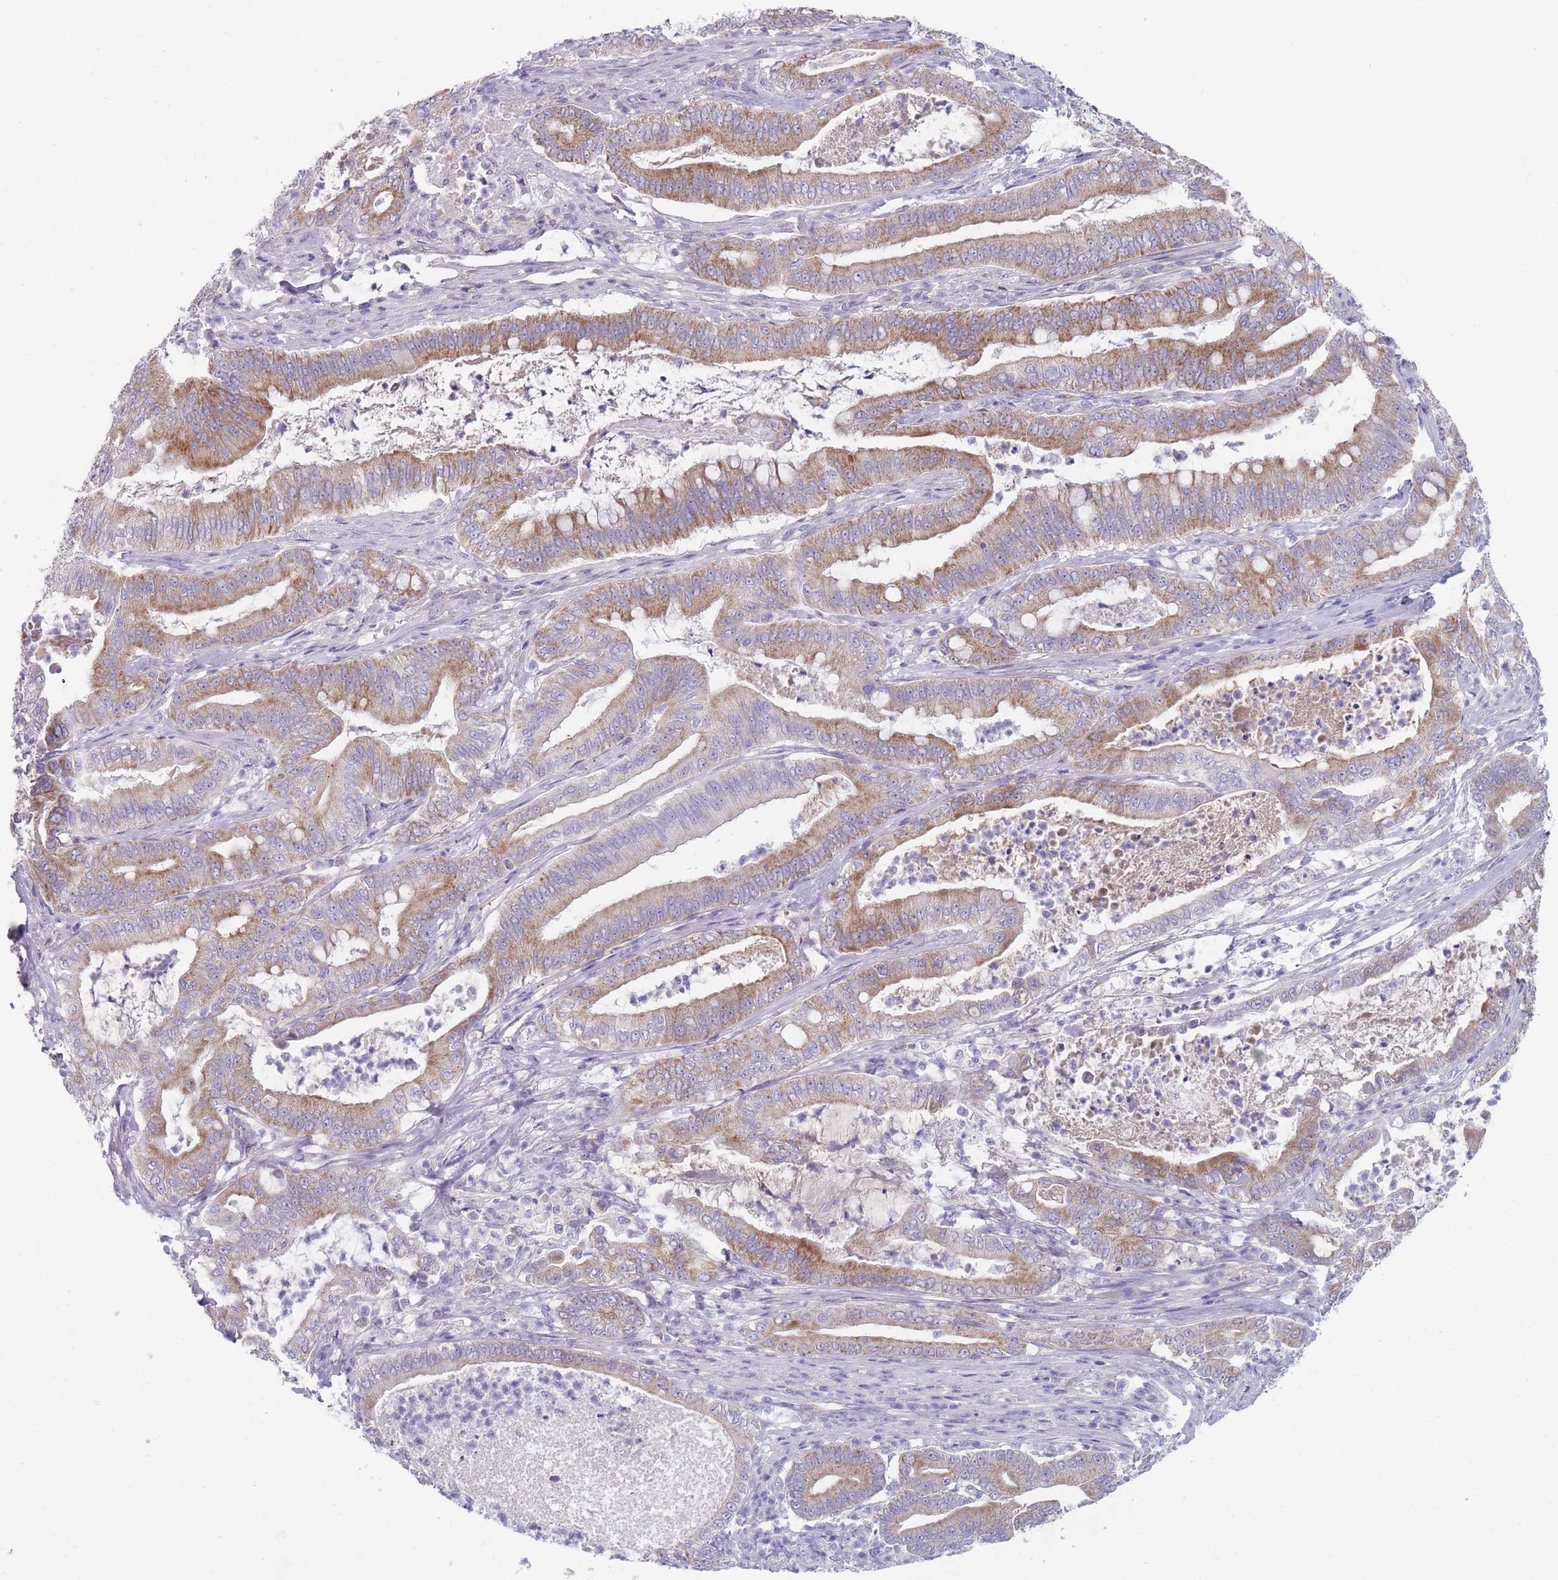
{"staining": {"intensity": "moderate", "quantity": ">75%", "location": "cytoplasmic/membranous"}, "tissue": "pancreatic cancer", "cell_type": "Tumor cells", "image_type": "cancer", "snomed": [{"axis": "morphology", "description": "Adenocarcinoma, NOS"}, {"axis": "topography", "description": "Pancreas"}], "caption": "IHC photomicrograph of neoplastic tissue: human pancreatic cancer (adenocarcinoma) stained using immunohistochemistry (IHC) demonstrates medium levels of moderate protein expression localized specifically in the cytoplasmic/membranous of tumor cells, appearing as a cytoplasmic/membranous brown color.", "gene": "MRPS14", "patient": {"sex": "male", "age": 71}}